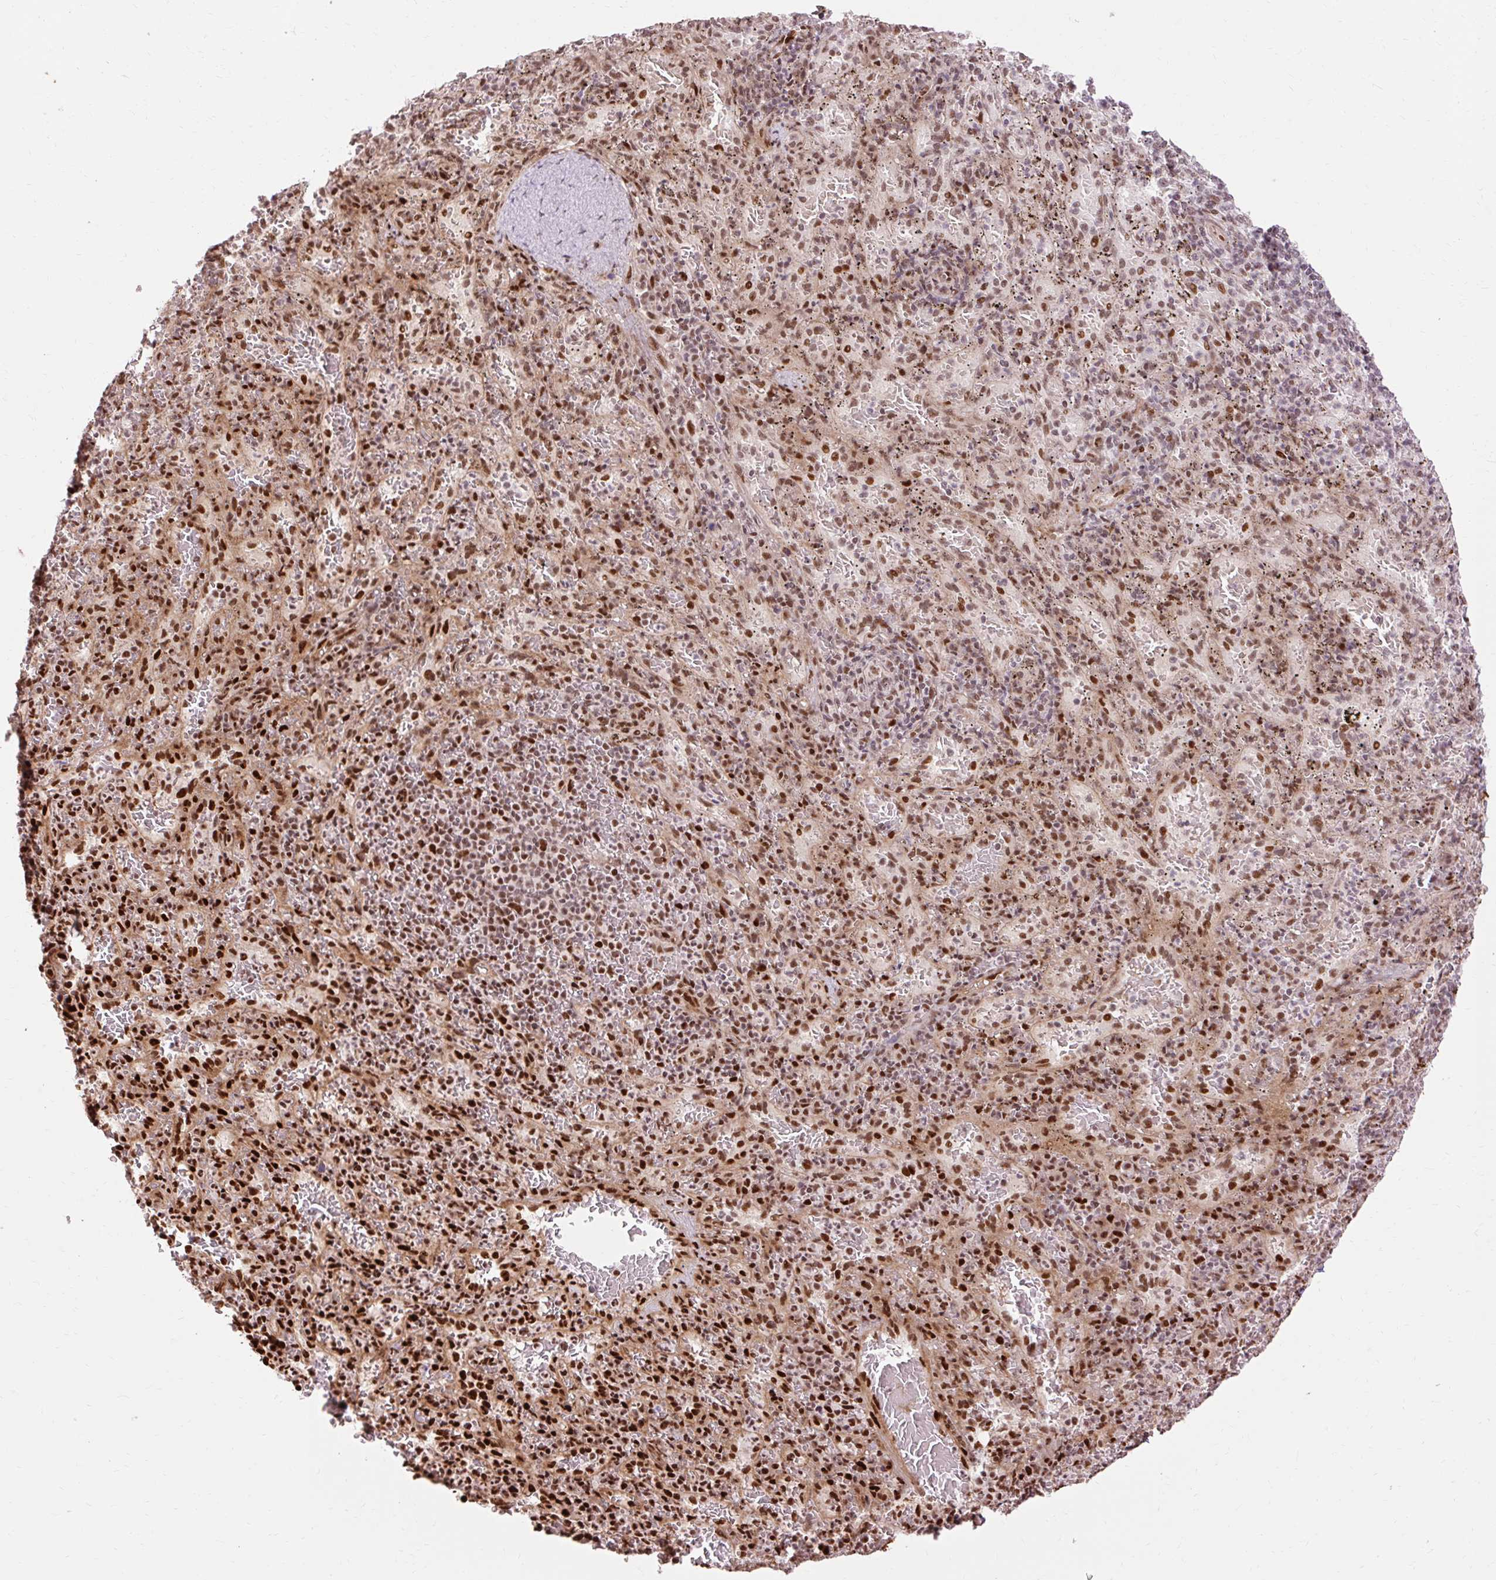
{"staining": {"intensity": "strong", "quantity": "25%-75%", "location": "nuclear"}, "tissue": "spleen", "cell_type": "Cells in red pulp", "image_type": "normal", "snomed": [{"axis": "morphology", "description": "Normal tissue, NOS"}, {"axis": "topography", "description": "Spleen"}], "caption": "The histopathology image demonstrates a brown stain indicating the presence of a protein in the nuclear of cells in red pulp in spleen.", "gene": "MECOM", "patient": {"sex": "male", "age": 57}}